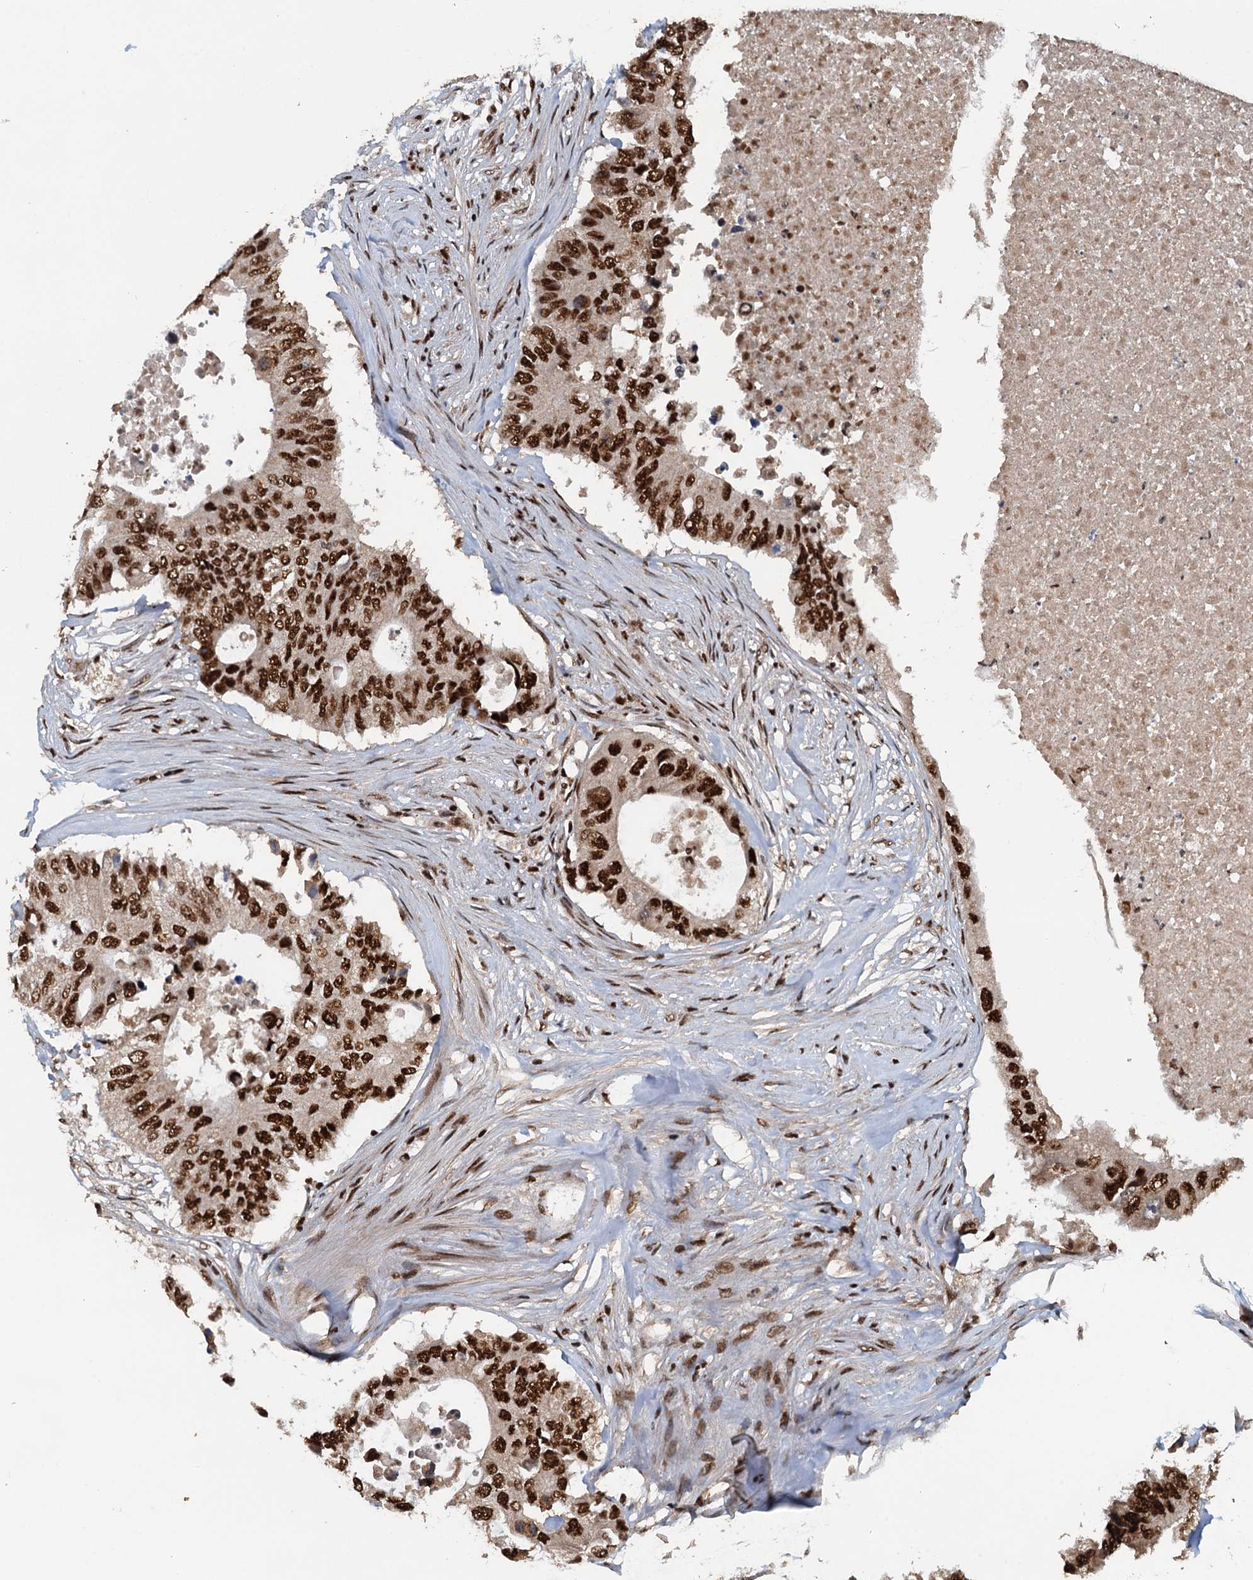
{"staining": {"intensity": "strong", "quantity": ">75%", "location": "nuclear"}, "tissue": "colorectal cancer", "cell_type": "Tumor cells", "image_type": "cancer", "snomed": [{"axis": "morphology", "description": "Adenocarcinoma, NOS"}, {"axis": "topography", "description": "Colon"}], "caption": "This image shows immunohistochemistry staining of human adenocarcinoma (colorectal), with high strong nuclear positivity in approximately >75% of tumor cells.", "gene": "ZC3H18", "patient": {"sex": "male", "age": 71}}